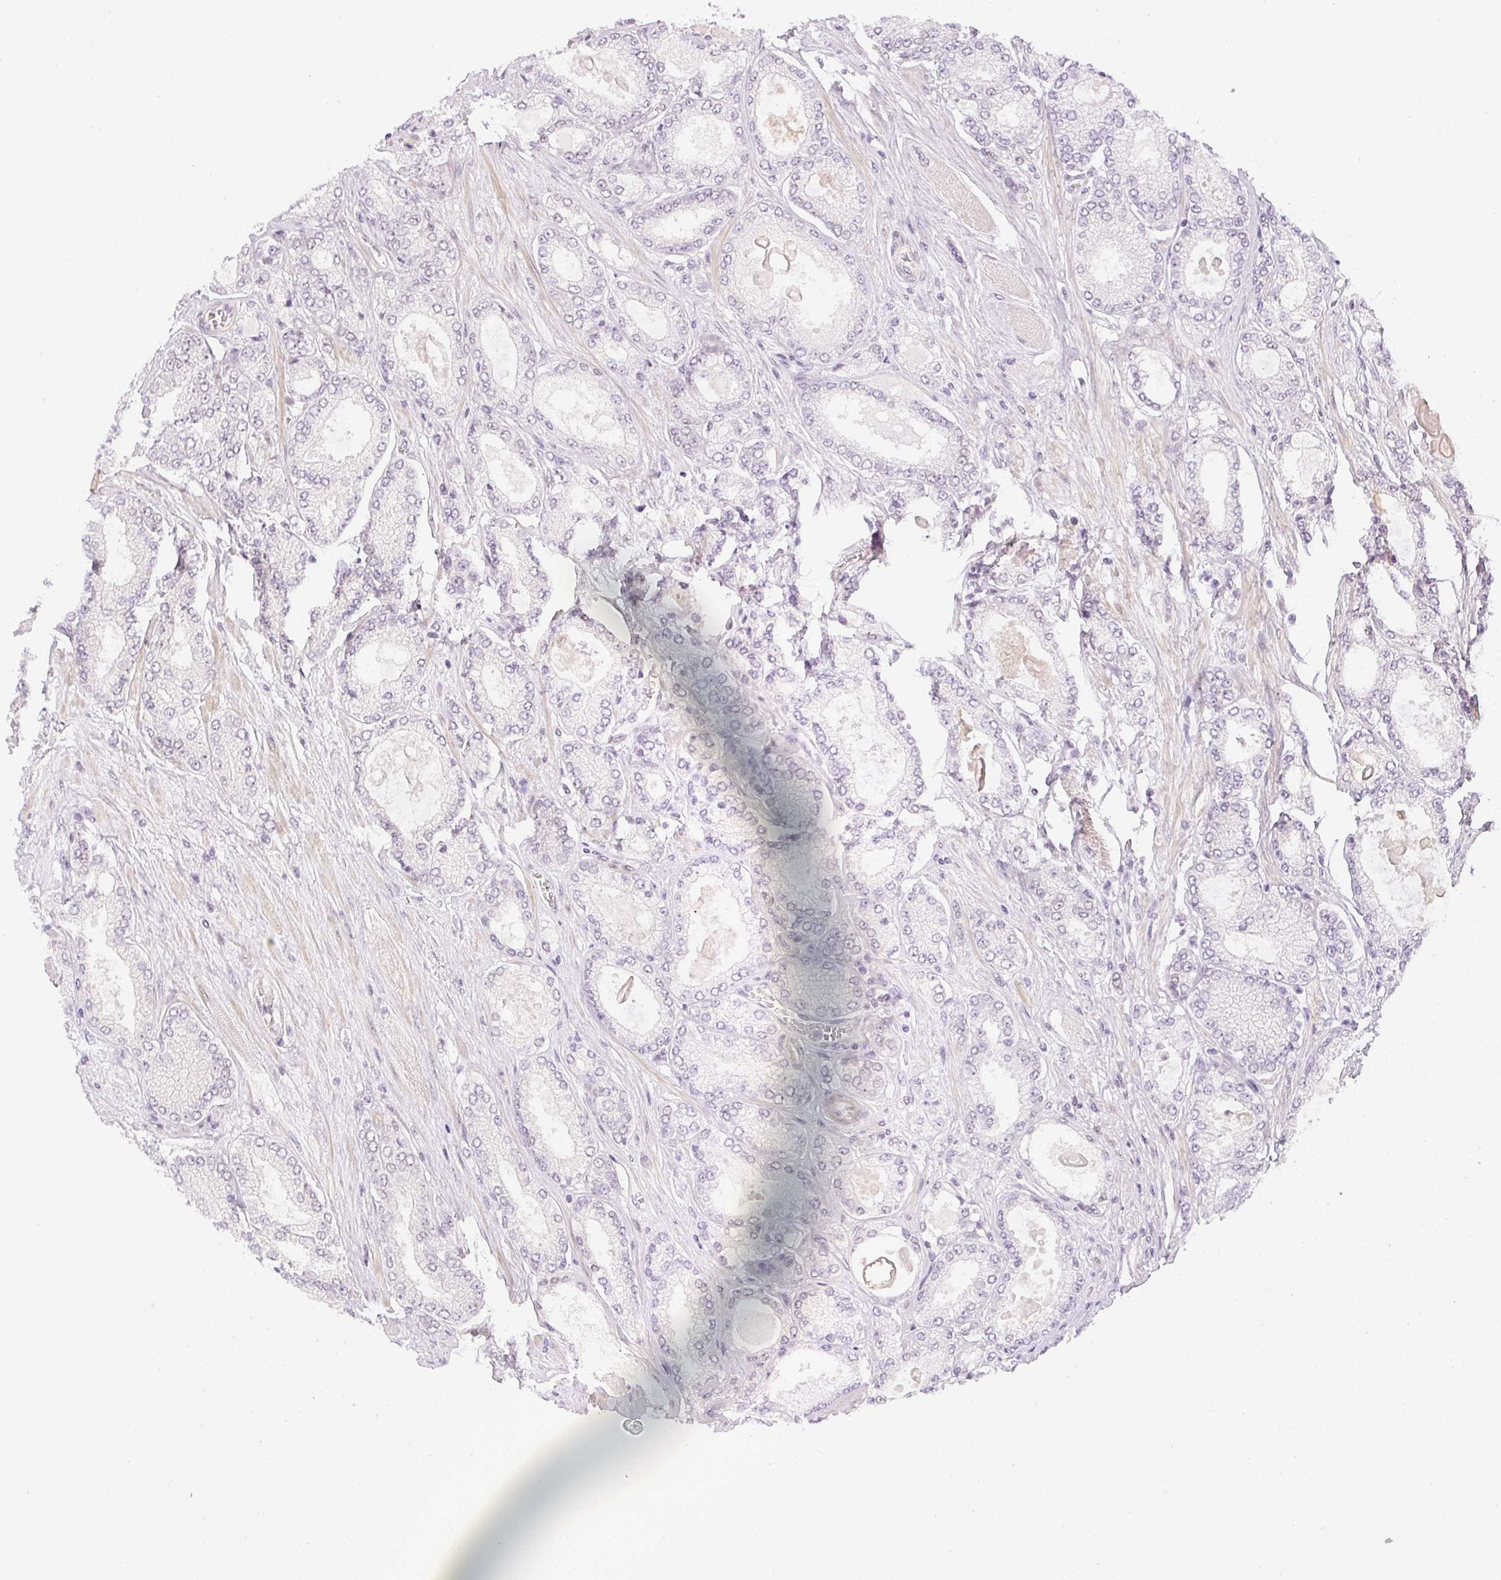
{"staining": {"intensity": "negative", "quantity": "none", "location": "none"}, "tissue": "prostate cancer", "cell_type": "Tumor cells", "image_type": "cancer", "snomed": [{"axis": "morphology", "description": "Adenocarcinoma, High grade"}, {"axis": "topography", "description": "Prostate"}], "caption": "The micrograph displays no staining of tumor cells in prostate cancer (adenocarcinoma (high-grade)). (Brightfield microscopy of DAB (3,3'-diaminobenzidine) immunohistochemistry at high magnification).", "gene": "DPPA4", "patient": {"sex": "male", "age": 68}}